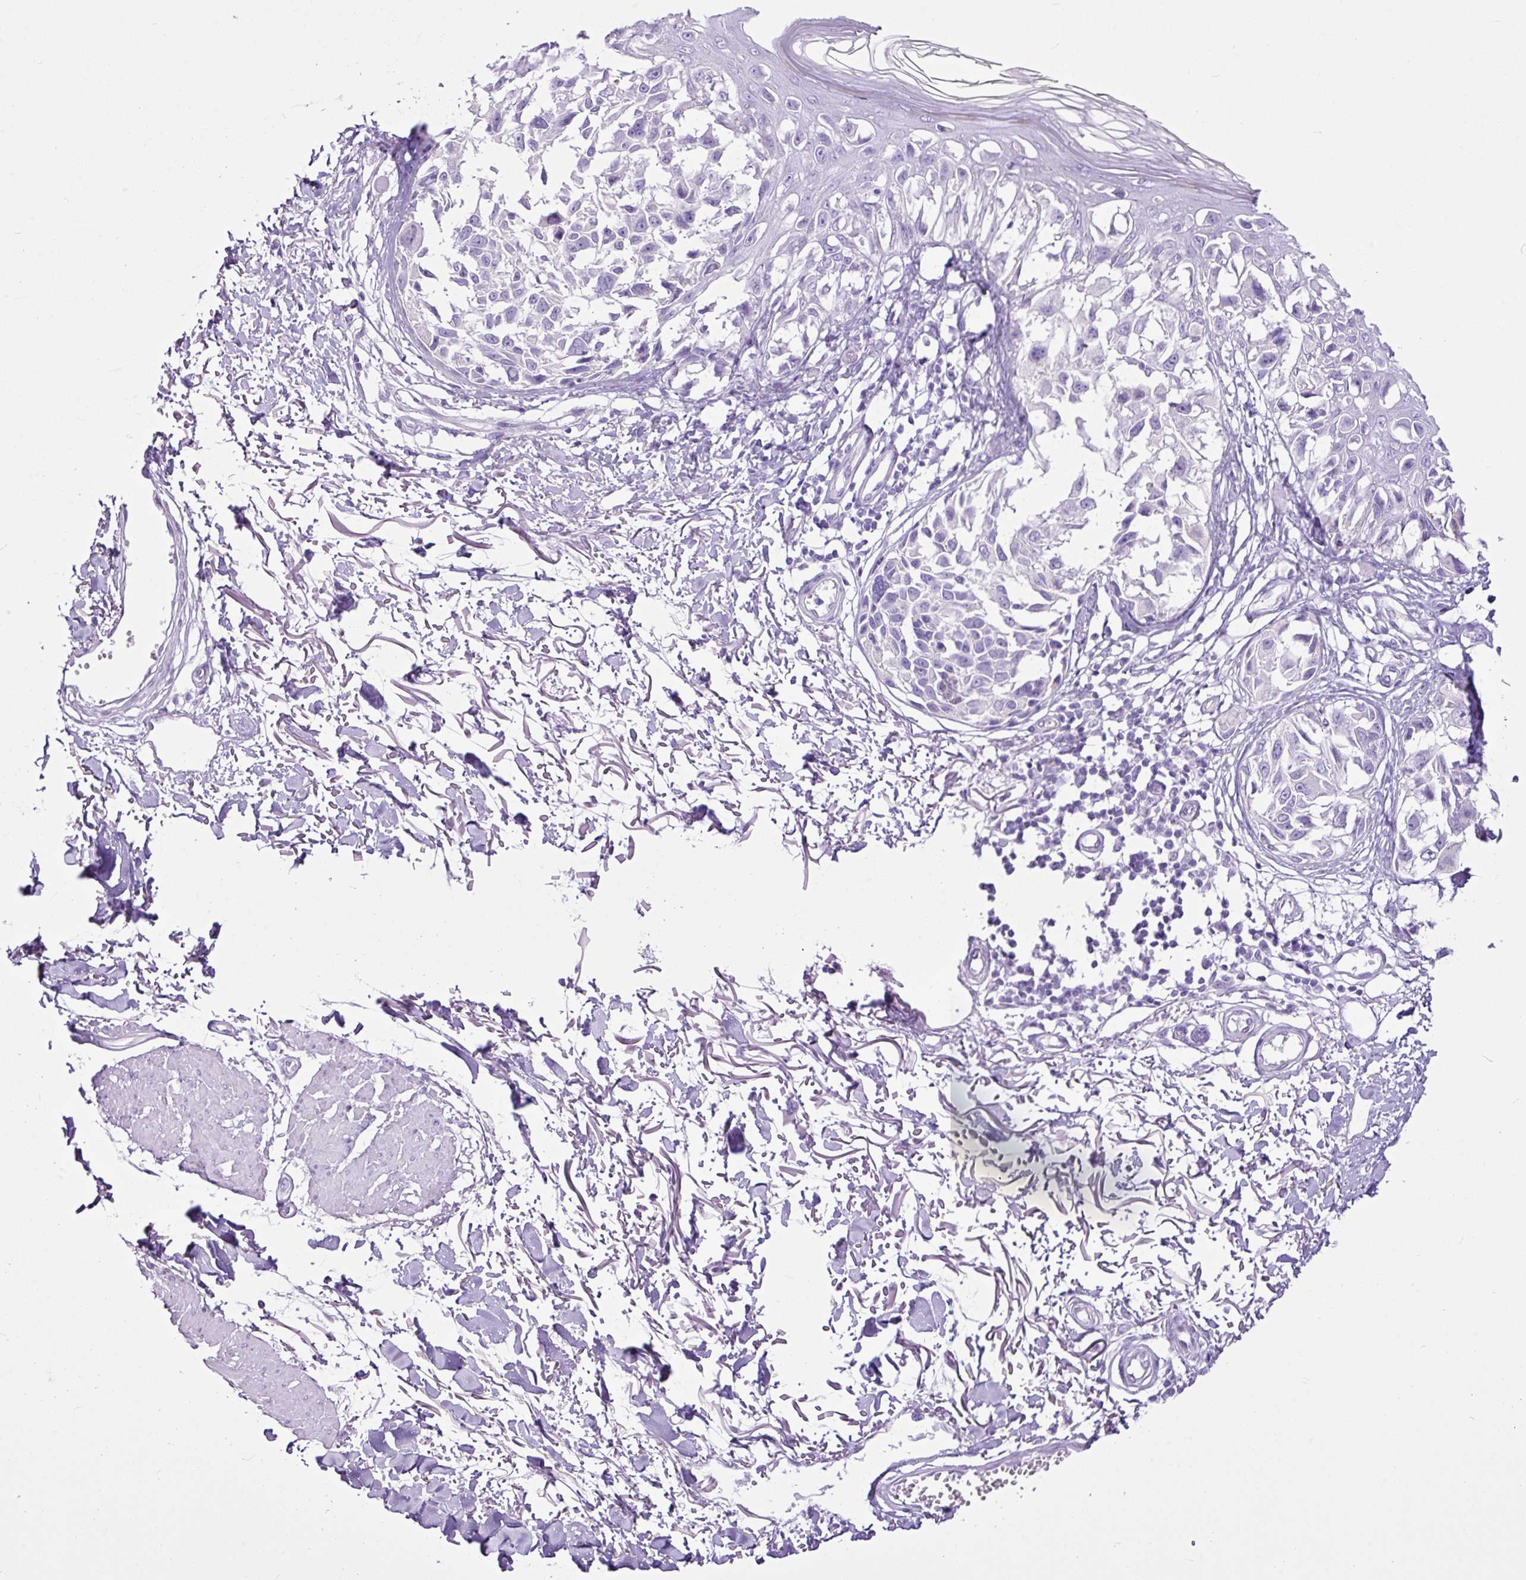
{"staining": {"intensity": "negative", "quantity": "none", "location": "none"}, "tissue": "melanoma", "cell_type": "Tumor cells", "image_type": "cancer", "snomed": [{"axis": "morphology", "description": "Malignant melanoma, NOS"}, {"axis": "topography", "description": "Skin"}], "caption": "Micrograph shows no significant protein positivity in tumor cells of malignant melanoma.", "gene": "LILRB4", "patient": {"sex": "male", "age": 73}}